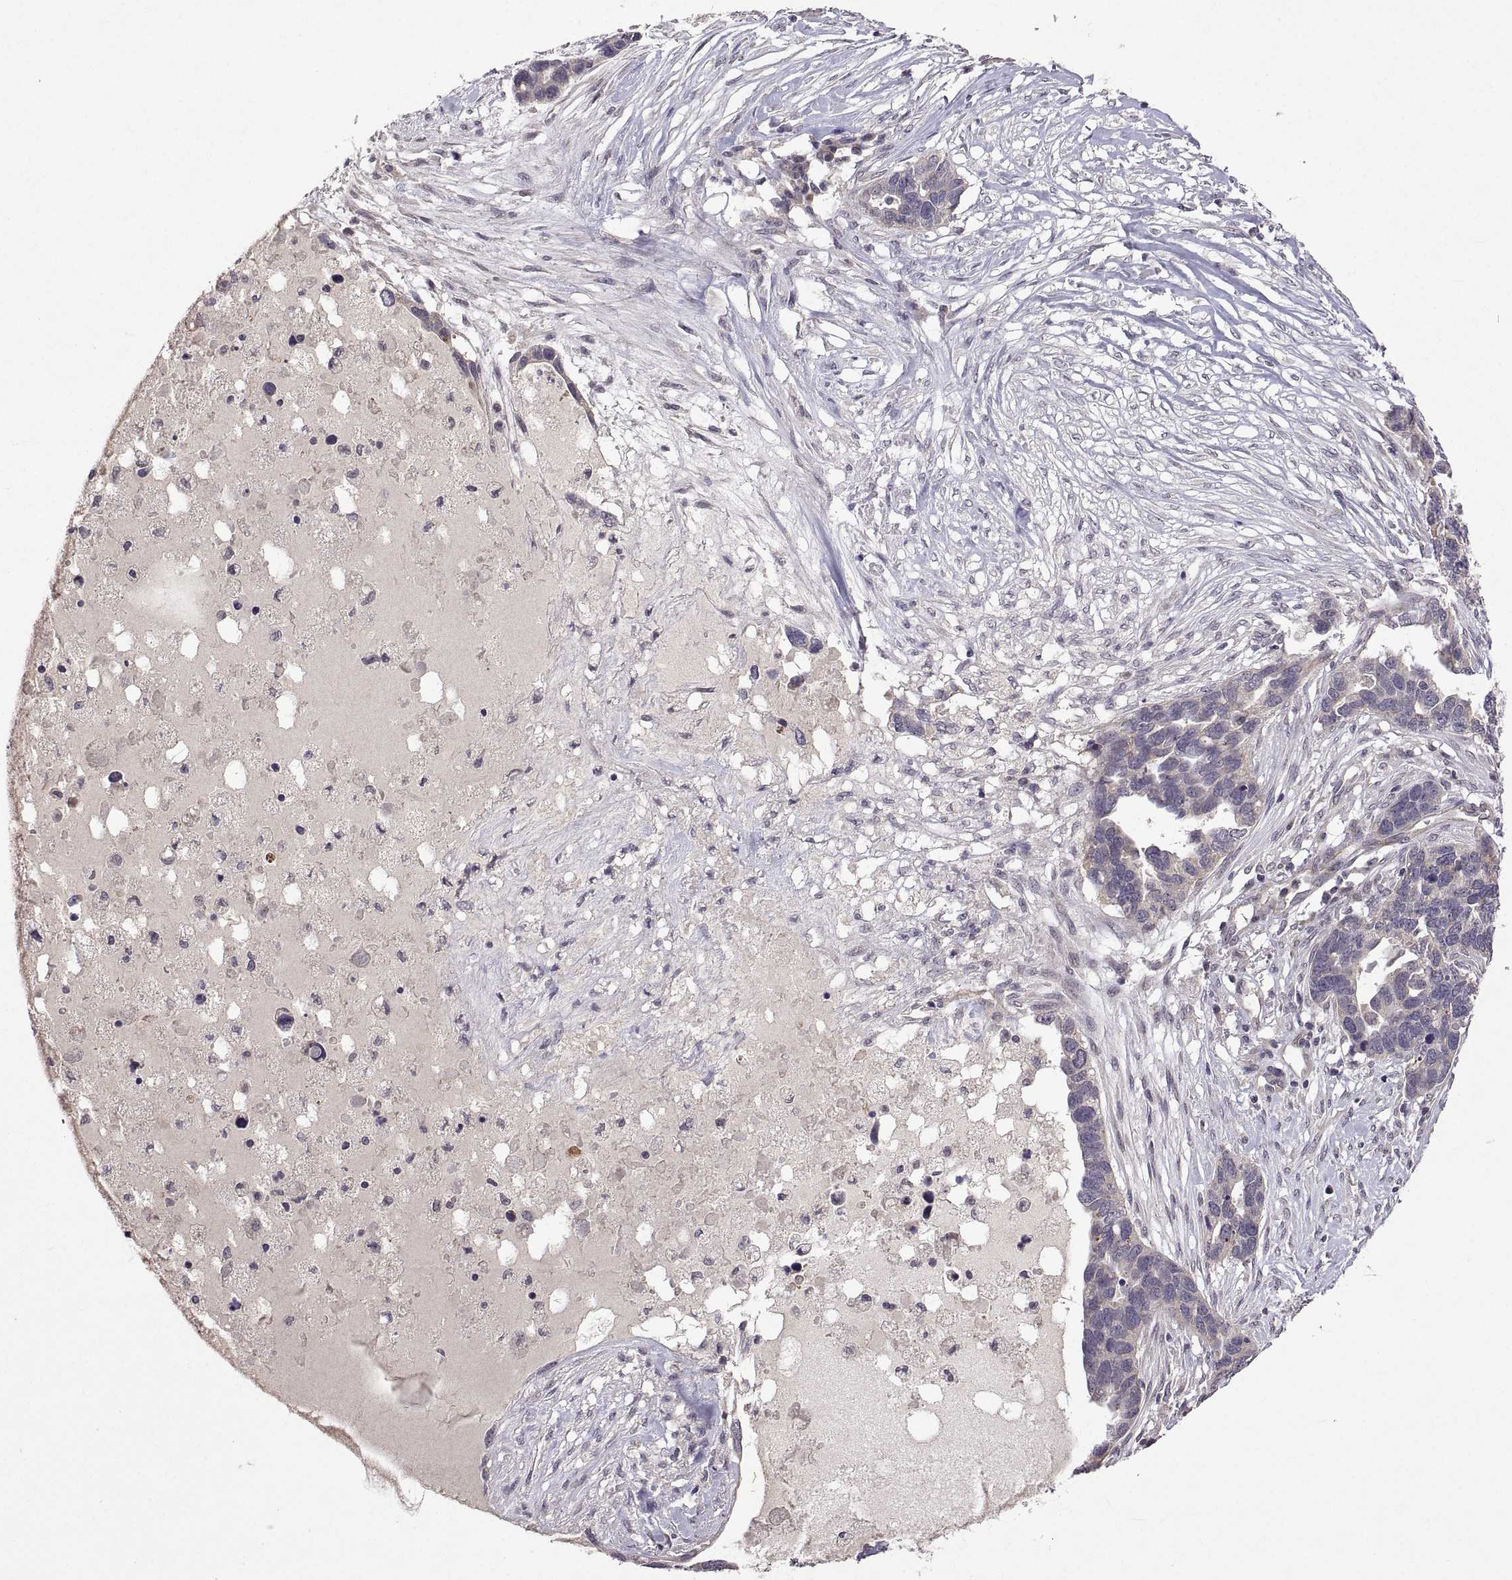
{"staining": {"intensity": "negative", "quantity": "none", "location": "none"}, "tissue": "ovarian cancer", "cell_type": "Tumor cells", "image_type": "cancer", "snomed": [{"axis": "morphology", "description": "Cystadenocarcinoma, serous, NOS"}, {"axis": "topography", "description": "Ovary"}], "caption": "The photomicrograph demonstrates no significant staining in tumor cells of ovarian serous cystadenocarcinoma.", "gene": "LAMA1", "patient": {"sex": "female", "age": 54}}